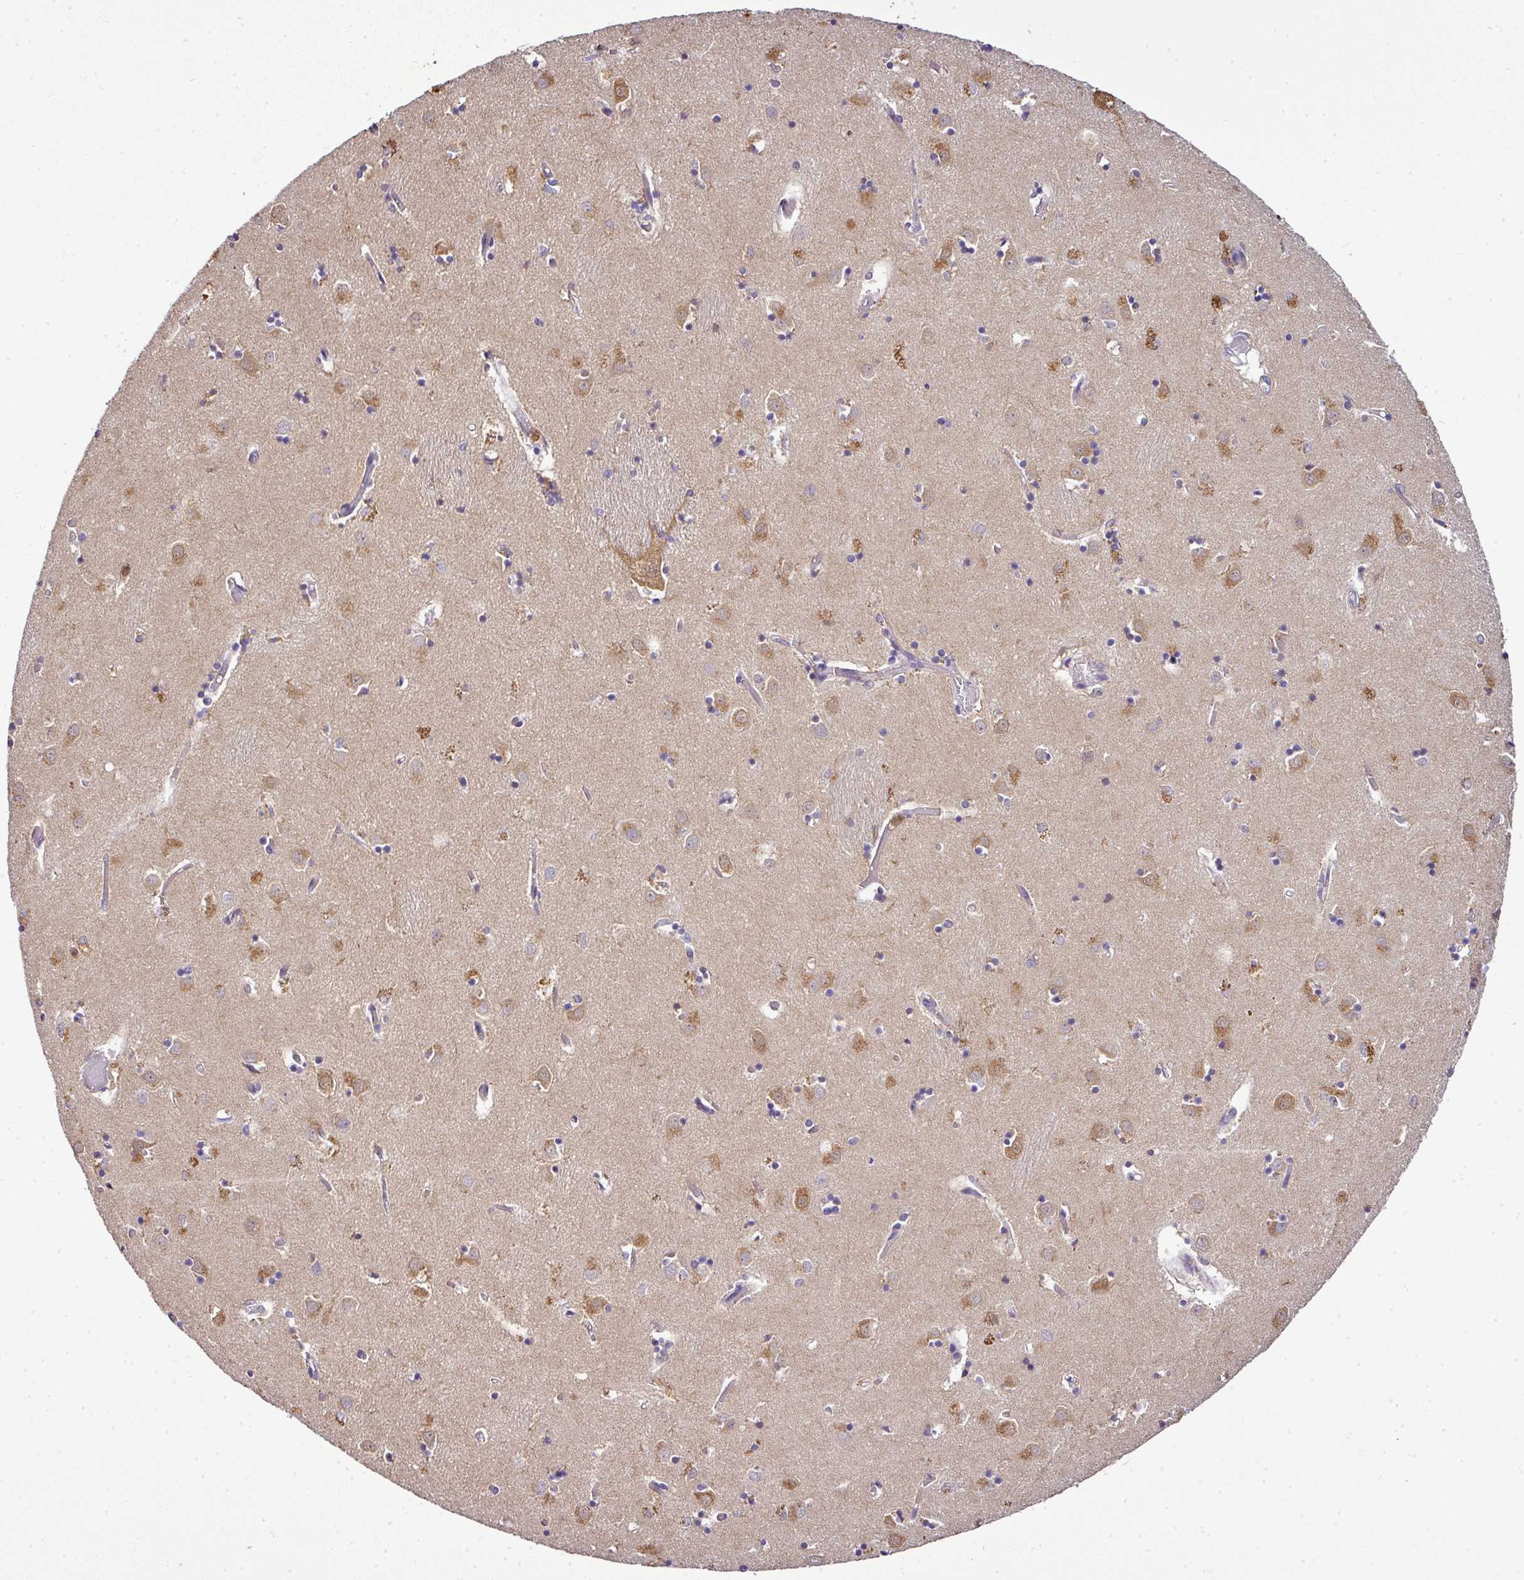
{"staining": {"intensity": "strong", "quantity": "<25%", "location": "cytoplasmic/membranous"}, "tissue": "caudate", "cell_type": "Glial cells", "image_type": "normal", "snomed": [{"axis": "morphology", "description": "Normal tissue, NOS"}, {"axis": "topography", "description": "Lateral ventricle wall"}], "caption": "Protein expression analysis of normal caudate shows strong cytoplasmic/membranous positivity in approximately <25% of glial cells. (Stains: DAB (3,3'-diaminobenzidine) in brown, nuclei in blue, Microscopy: brightfield microscopy at high magnification).", "gene": "CAB39L", "patient": {"sex": "male", "age": 70}}